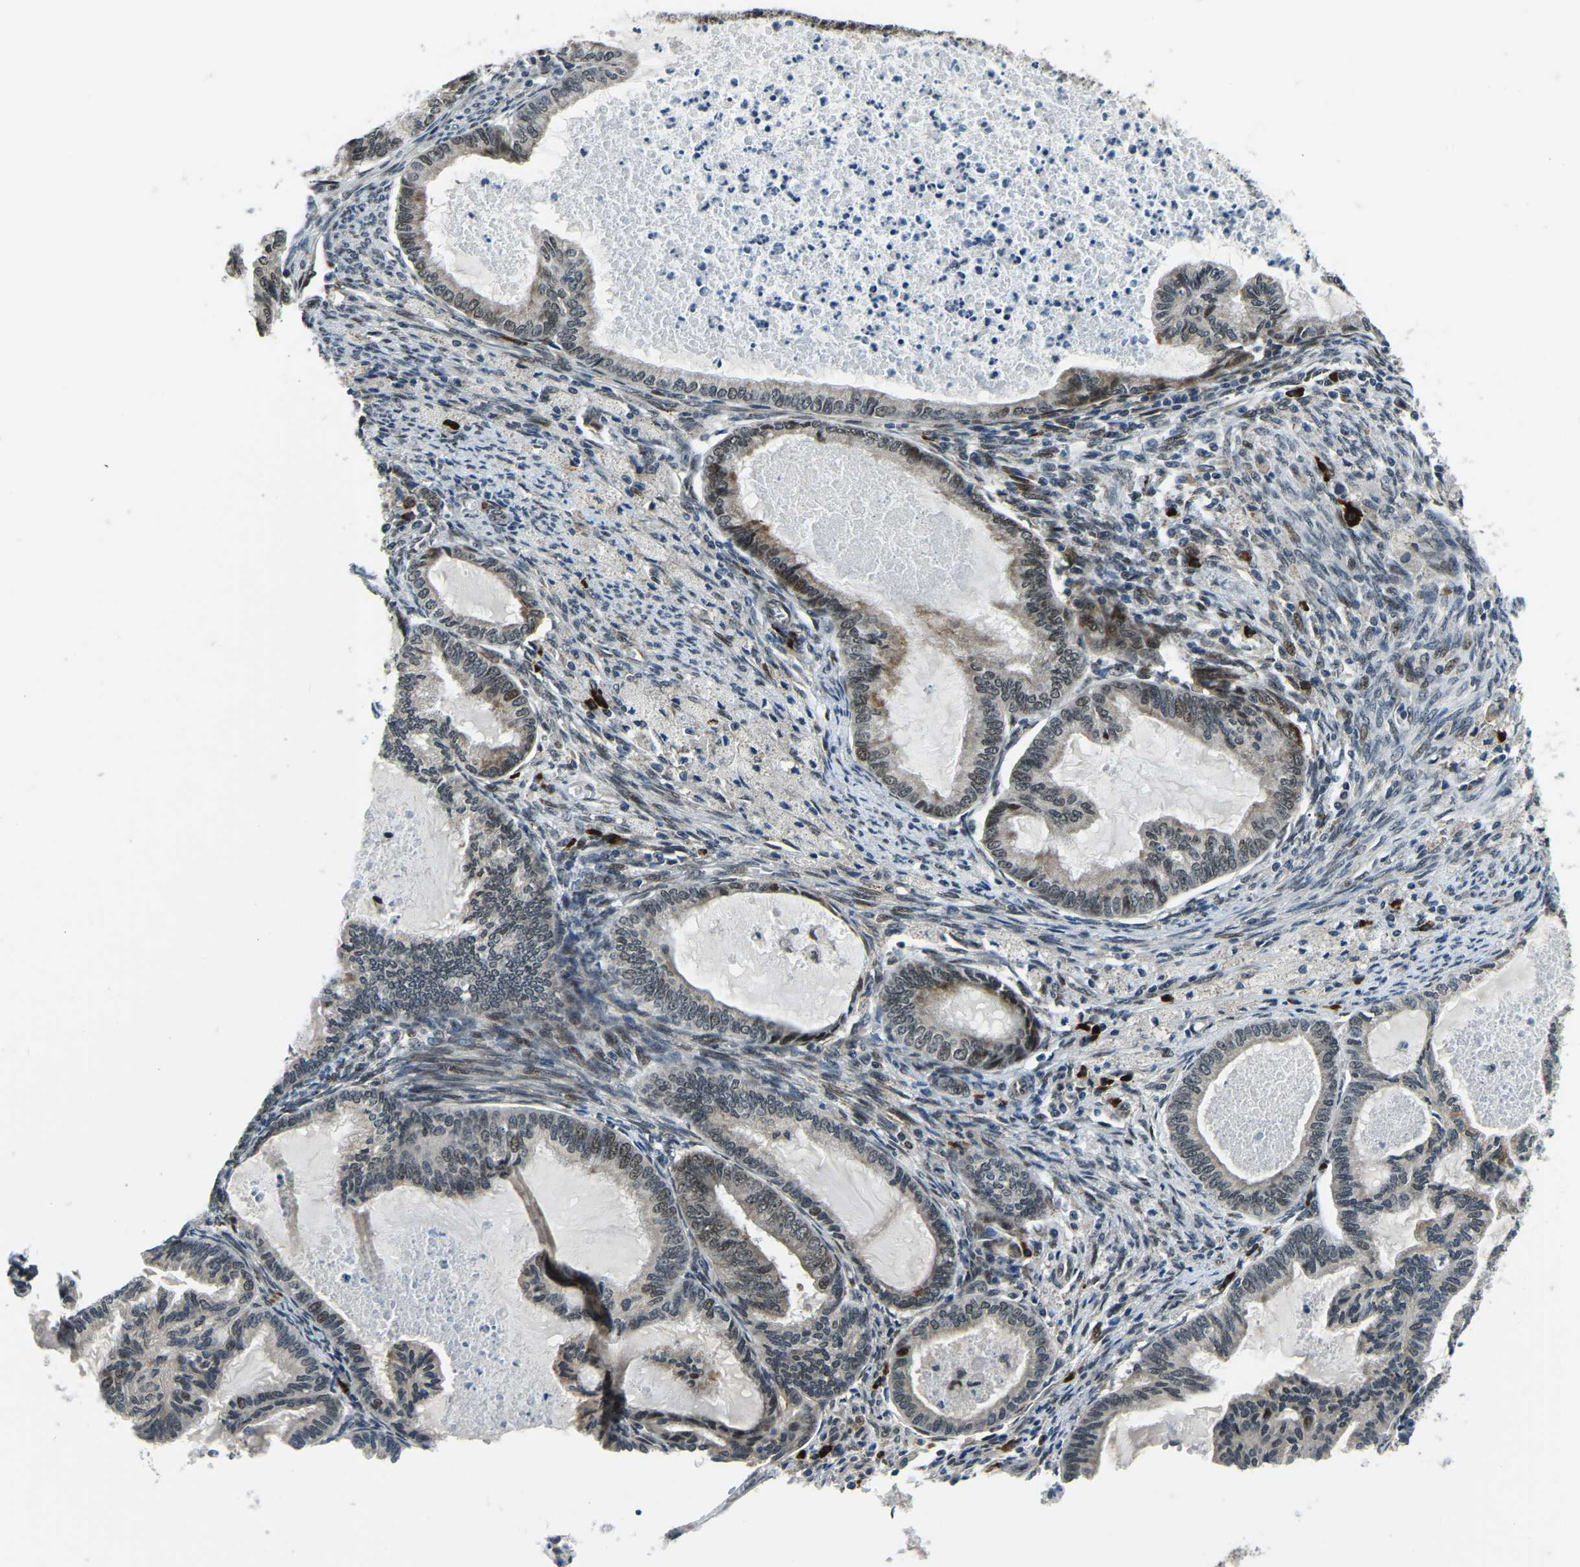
{"staining": {"intensity": "moderate", "quantity": "<25%", "location": "cytoplasmic/membranous,nuclear"}, "tissue": "cervical cancer", "cell_type": "Tumor cells", "image_type": "cancer", "snomed": [{"axis": "morphology", "description": "Normal tissue, NOS"}, {"axis": "morphology", "description": "Adenocarcinoma, NOS"}, {"axis": "topography", "description": "Cervix"}, {"axis": "topography", "description": "Endometrium"}], "caption": "Cervical cancer stained for a protein (brown) exhibits moderate cytoplasmic/membranous and nuclear positive expression in about <25% of tumor cells.", "gene": "ING2", "patient": {"sex": "female", "age": 86}}